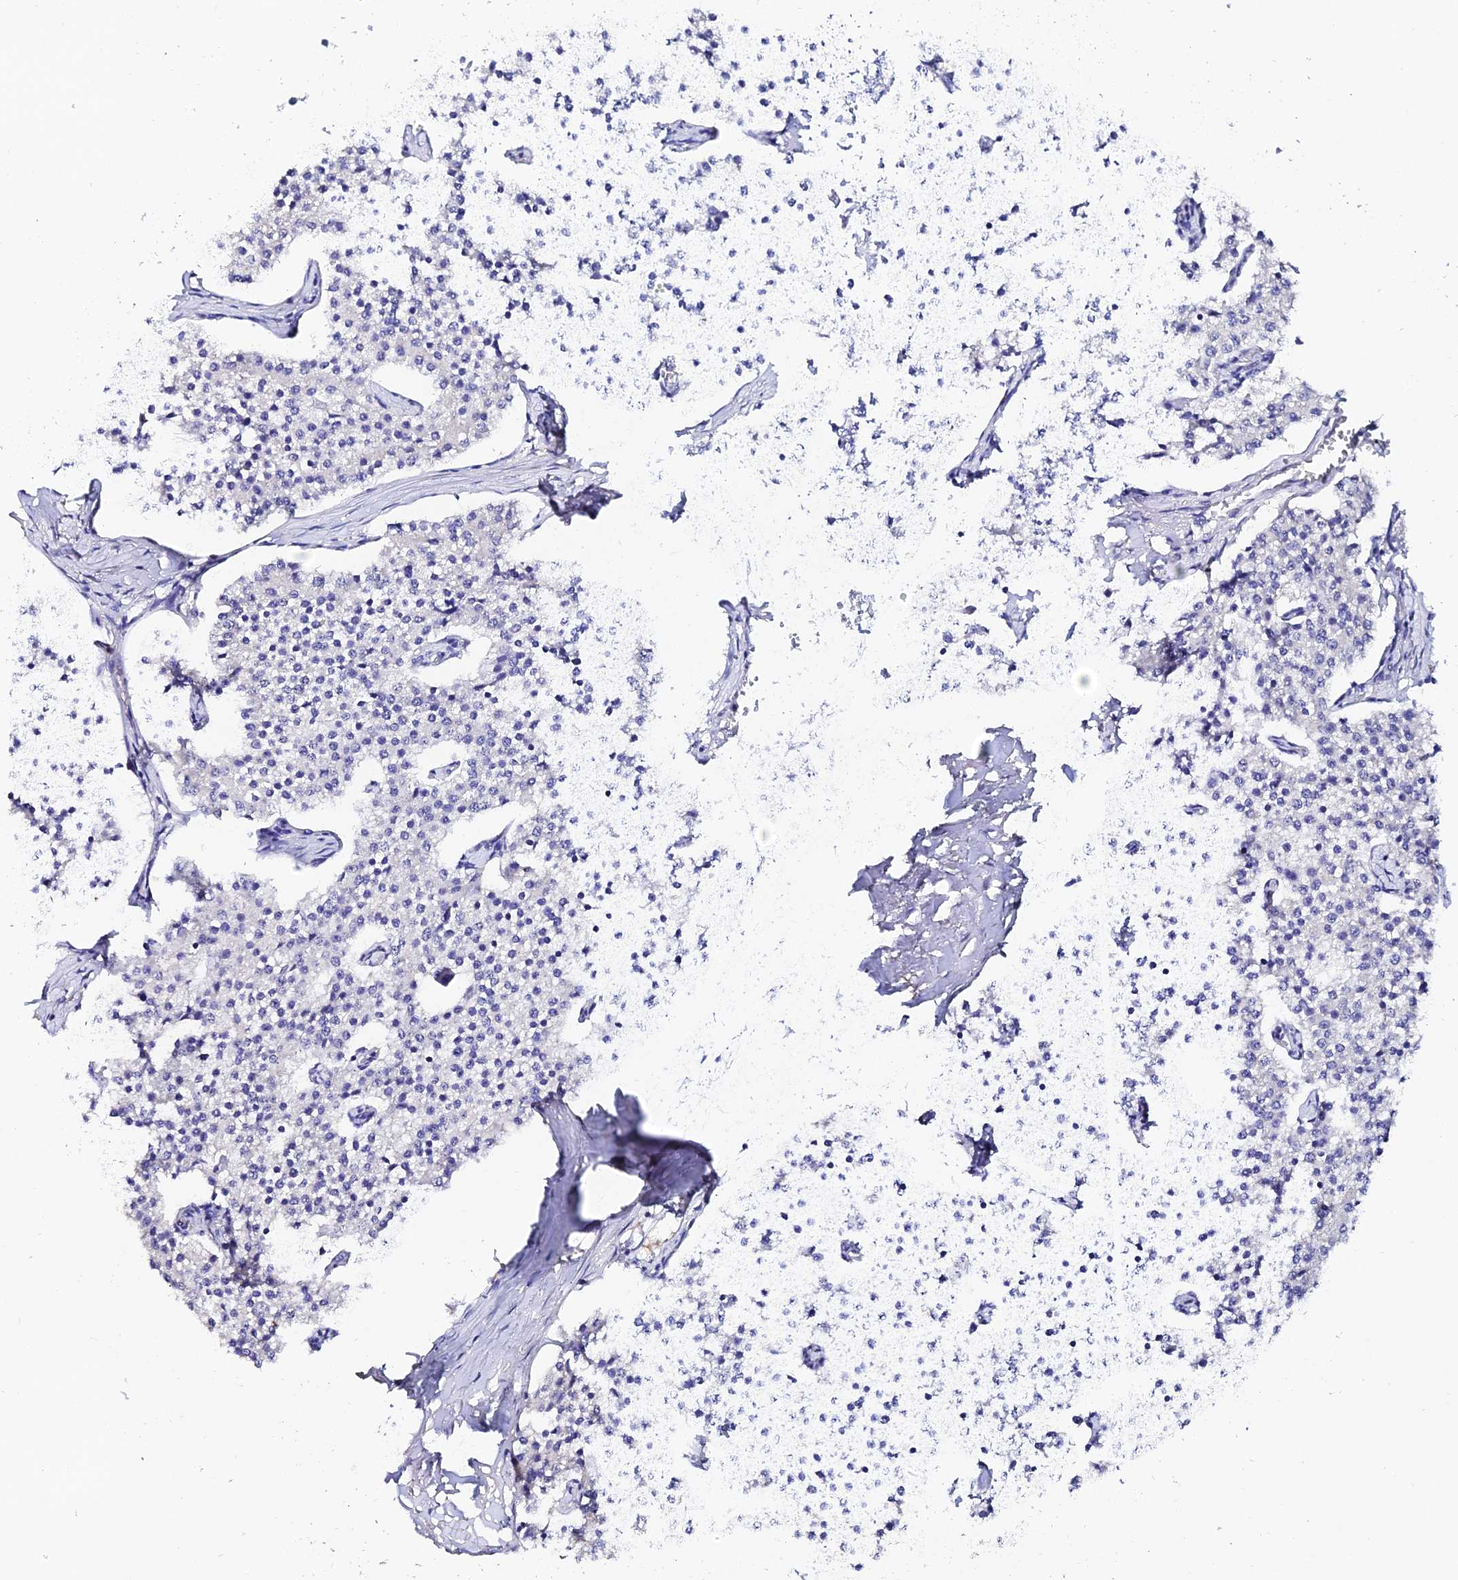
{"staining": {"intensity": "negative", "quantity": "none", "location": "none"}, "tissue": "carcinoid", "cell_type": "Tumor cells", "image_type": "cancer", "snomed": [{"axis": "morphology", "description": "Carcinoid, malignant, NOS"}, {"axis": "topography", "description": "Colon"}], "caption": "Immunohistochemical staining of human carcinoid shows no significant expression in tumor cells.", "gene": "ESM1", "patient": {"sex": "female", "age": 52}}